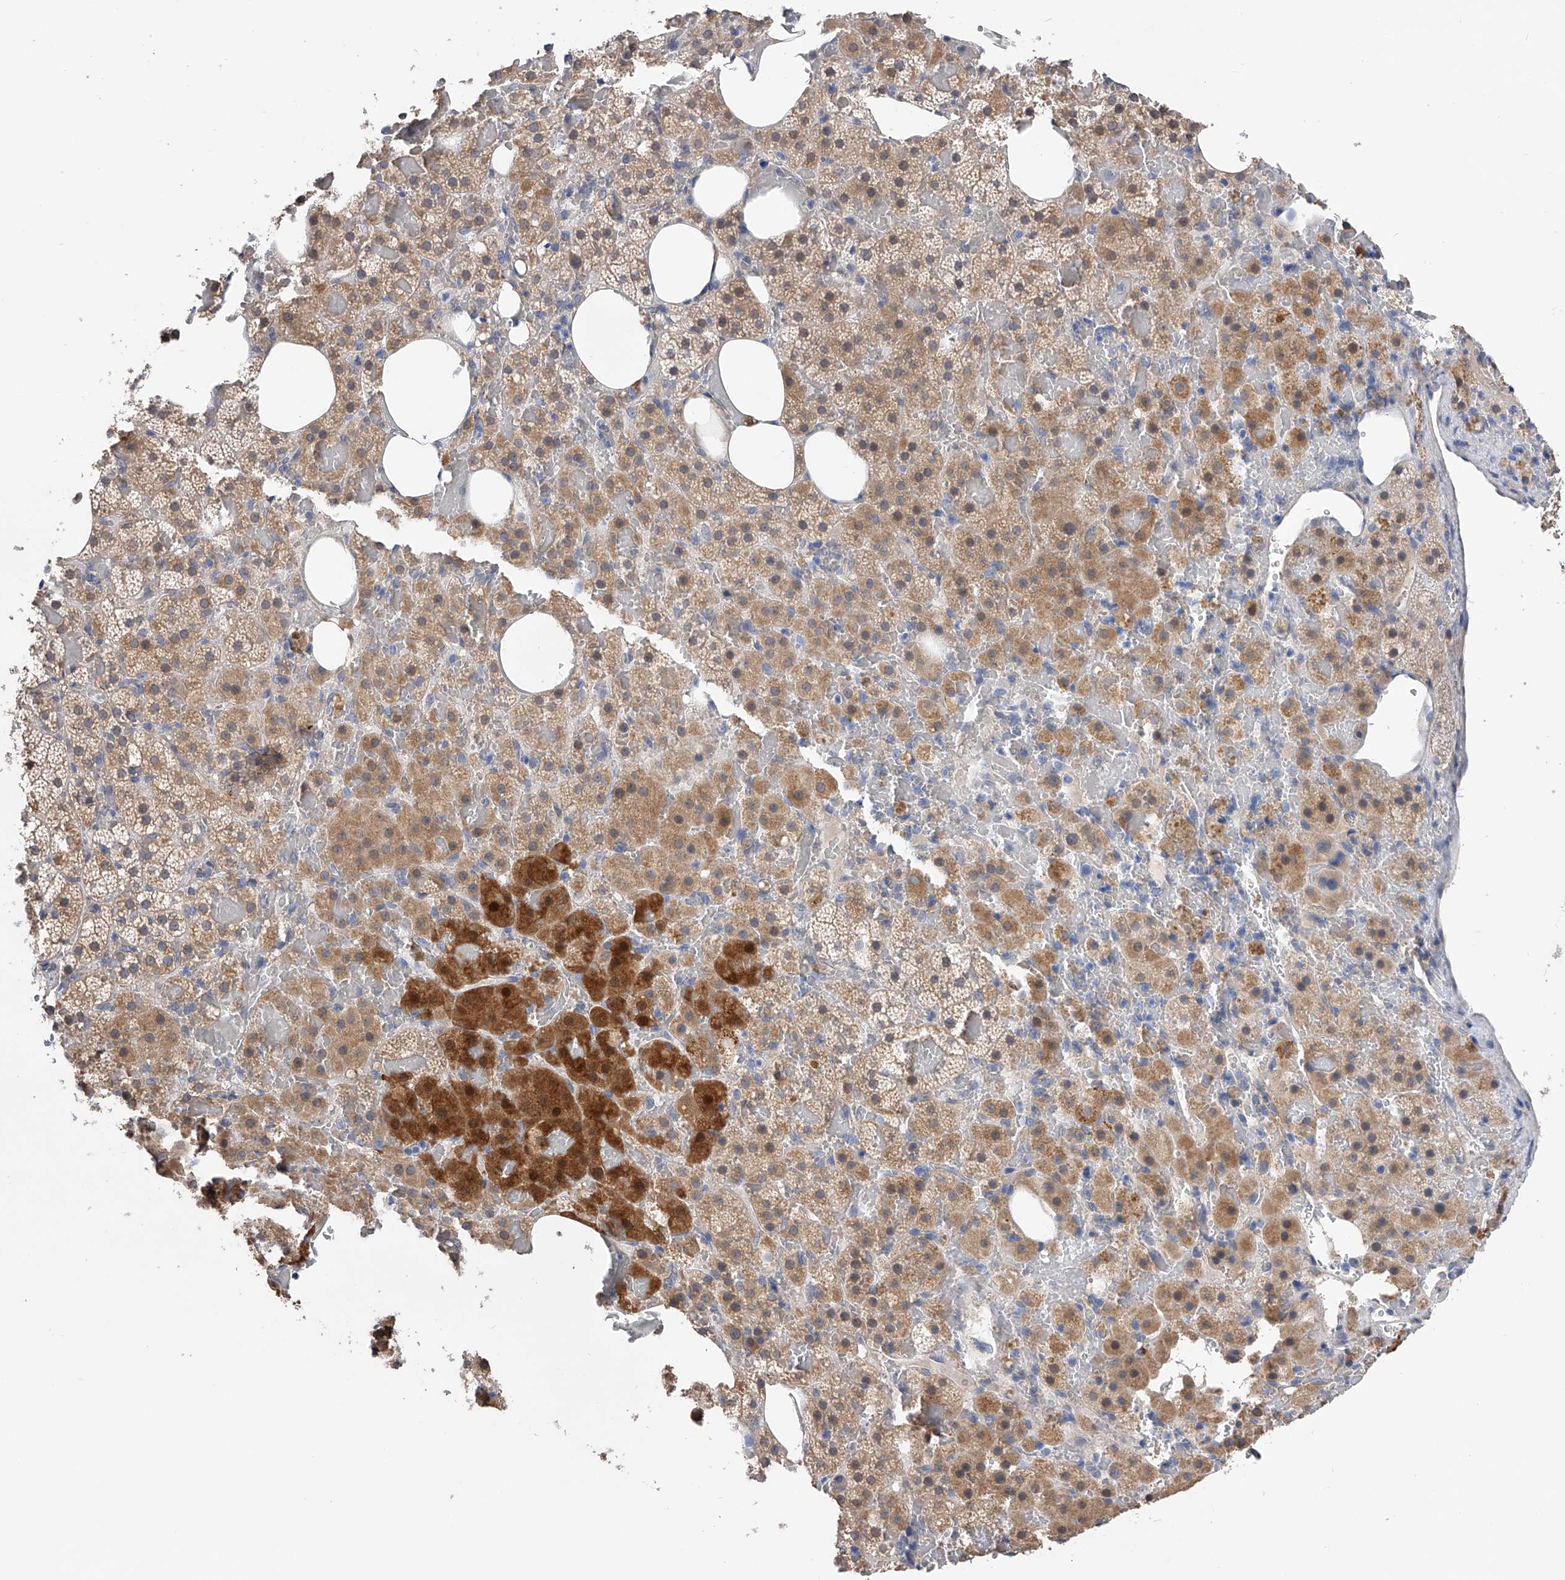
{"staining": {"intensity": "moderate", "quantity": "25%-75%", "location": "cytoplasmic/membranous"}, "tissue": "adrenal gland", "cell_type": "Glandular cells", "image_type": "normal", "snomed": [{"axis": "morphology", "description": "Normal tissue, NOS"}, {"axis": "topography", "description": "Adrenal gland"}], "caption": "Immunohistochemical staining of normal human adrenal gland demonstrates moderate cytoplasmic/membranous protein expression in approximately 25%-75% of glandular cells. (DAB = brown stain, brightfield microscopy at high magnification).", "gene": "PGM3", "patient": {"sex": "female", "age": 59}}